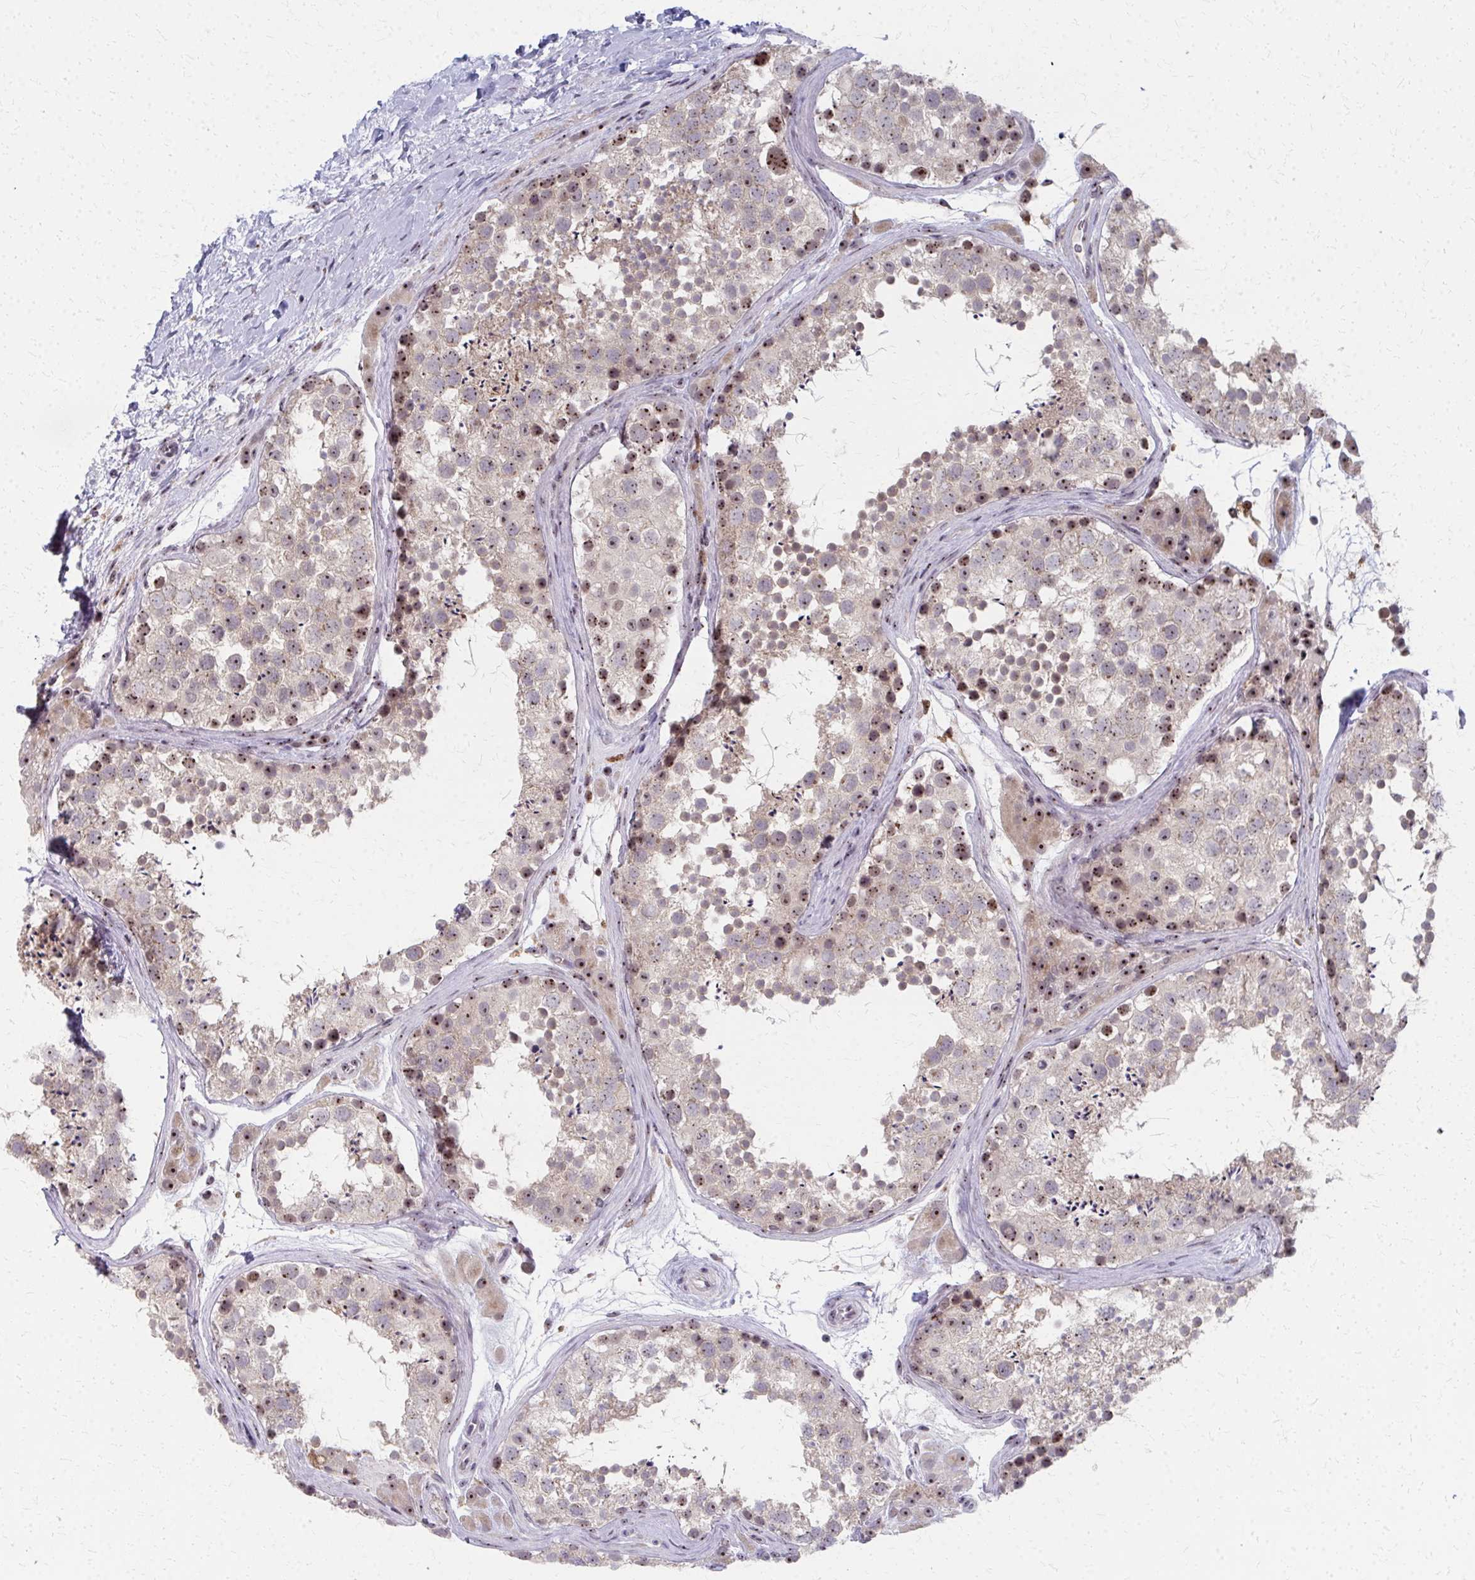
{"staining": {"intensity": "weak", "quantity": "25%-75%", "location": "cytoplasmic/membranous,nuclear"}, "tissue": "testis", "cell_type": "Cells in seminiferous ducts", "image_type": "normal", "snomed": [{"axis": "morphology", "description": "Normal tissue, NOS"}, {"axis": "topography", "description": "Testis"}], "caption": "The immunohistochemical stain labels weak cytoplasmic/membranous,nuclear staining in cells in seminiferous ducts of unremarkable testis.", "gene": "NUDT16", "patient": {"sex": "male", "age": 41}}